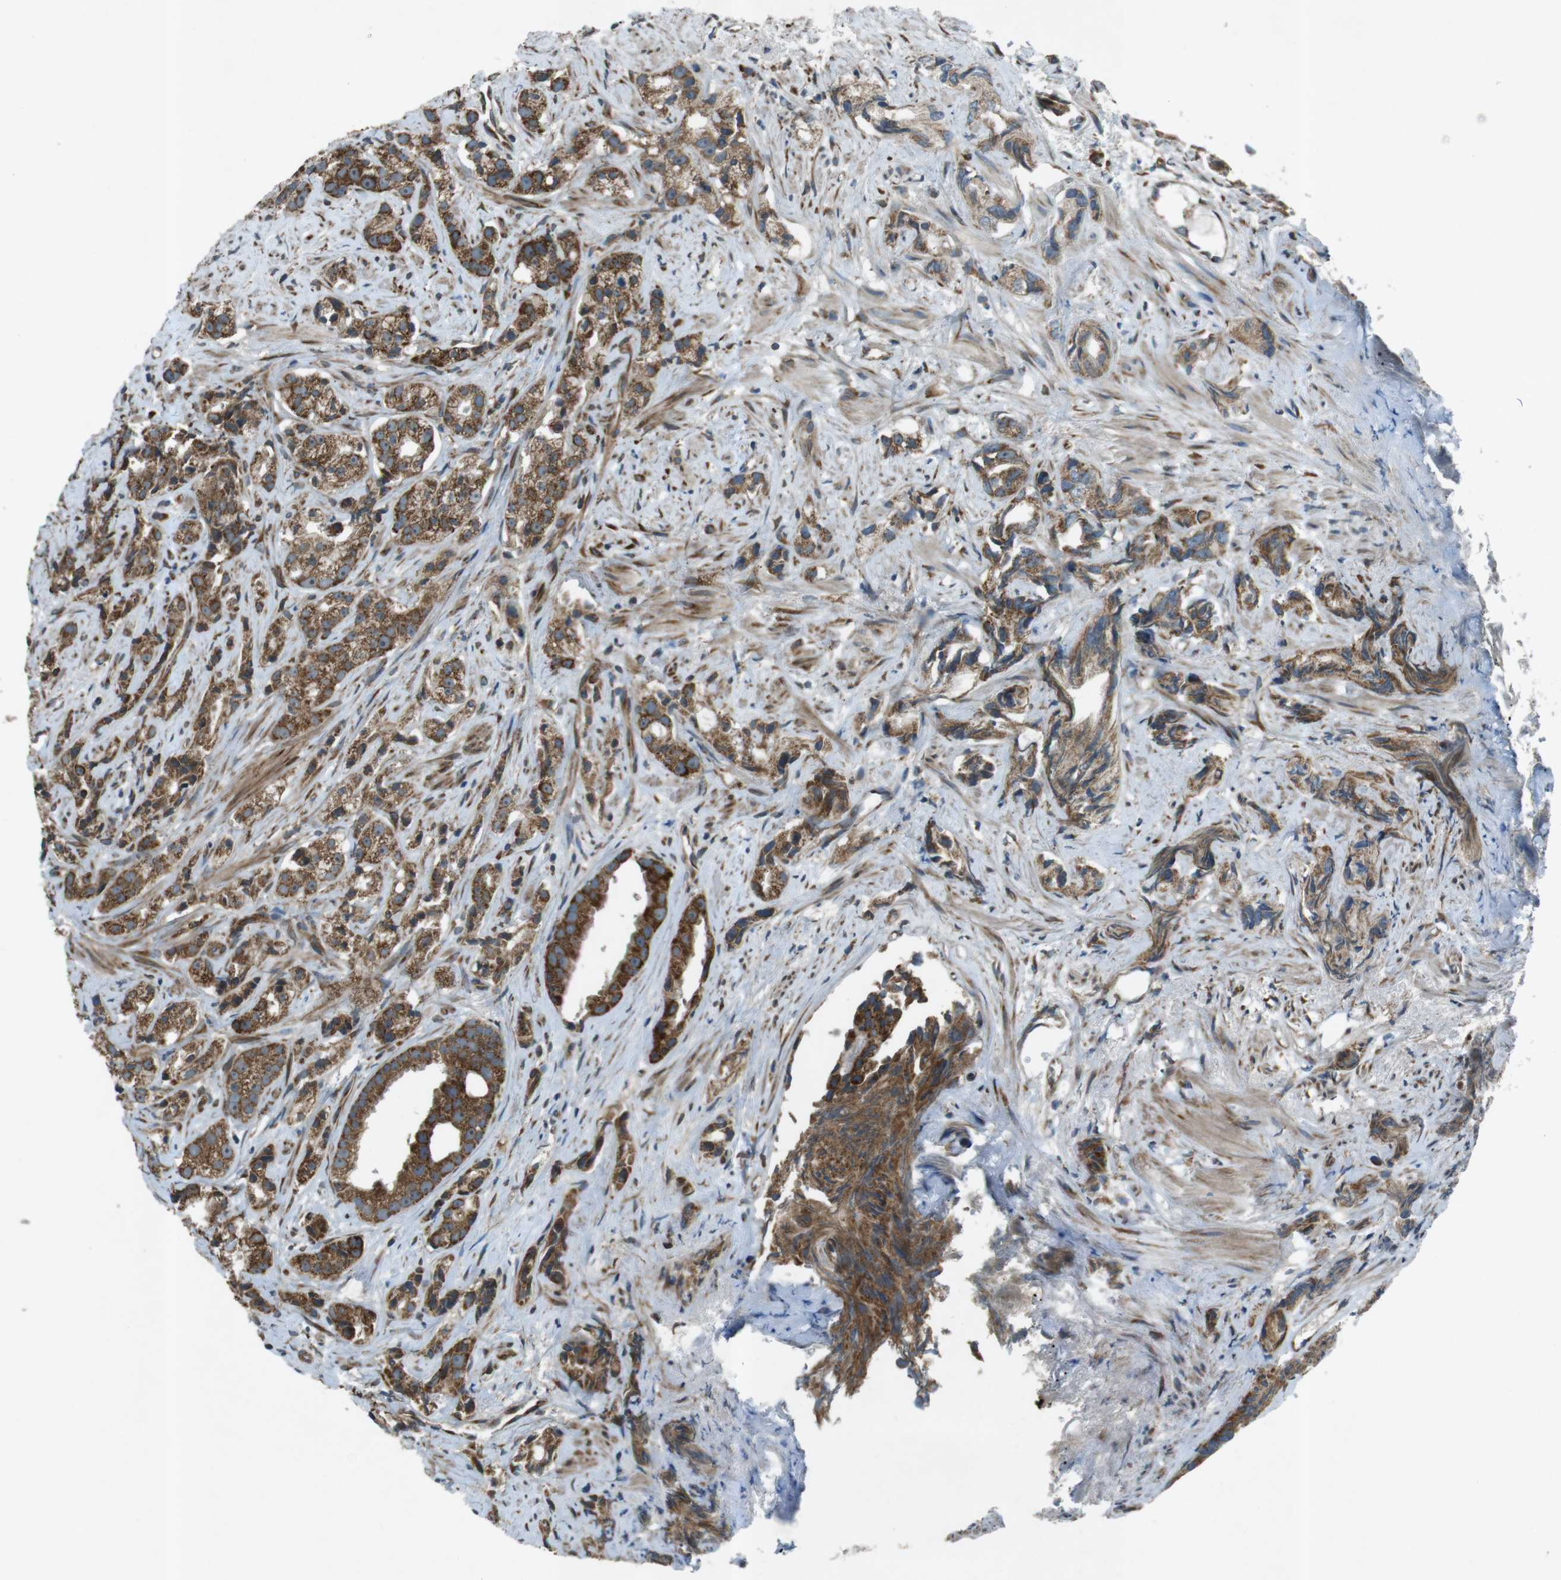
{"staining": {"intensity": "moderate", "quantity": ">75%", "location": "cytoplasmic/membranous"}, "tissue": "prostate cancer", "cell_type": "Tumor cells", "image_type": "cancer", "snomed": [{"axis": "morphology", "description": "Adenocarcinoma, Low grade"}, {"axis": "topography", "description": "Prostate"}], "caption": "The histopathology image exhibits immunohistochemical staining of prostate cancer (adenocarcinoma (low-grade)). There is moderate cytoplasmic/membranous staining is seen in approximately >75% of tumor cells. (DAB (3,3'-diaminobenzidine) IHC with brightfield microscopy, high magnification).", "gene": "SLC41A1", "patient": {"sex": "male", "age": 89}}